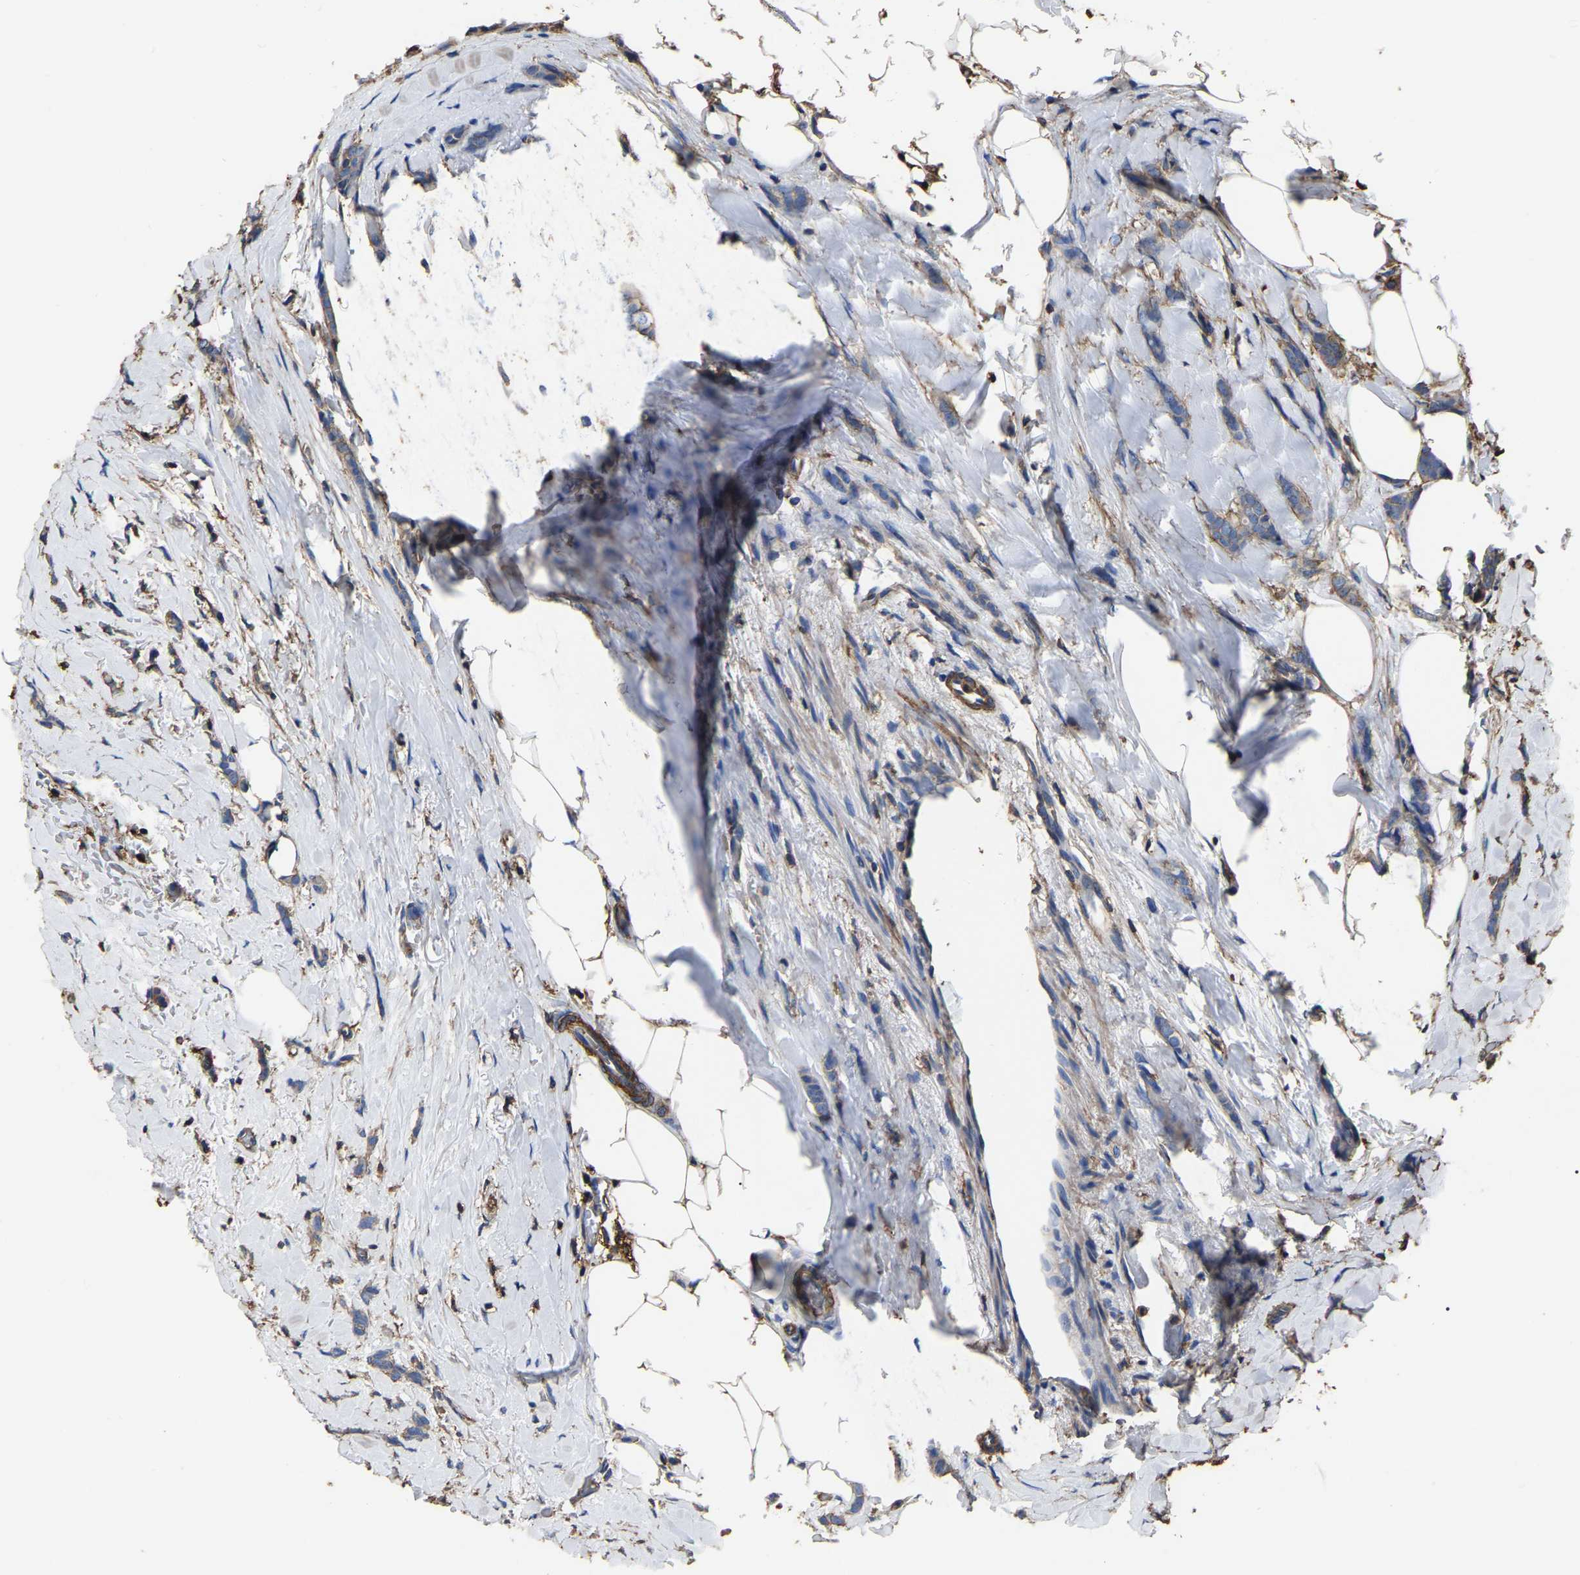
{"staining": {"intensity": "weak", "quantity": ">75%", "location": "cytoplasmic/membranous"}, "tissue": "breast cancer", "cell_type": "Tumor cells", "image_type": "cancer", "snomed": [{"axis": "morphology", "description": "Lobular carcinoma, in situ"}, {"axis": "morphology", "description": "Lobular carcinoma"}, {"axis": "topography", "description": "Breast"}], "caption": "IHC of human breast lobular carcinoma in situ demonstrates low levels of weak cytoplasmic/membranous staining in about >75% of tumor cells.", "gene": "ARMT1", "patient": {"sex": "female", "age": 41}}